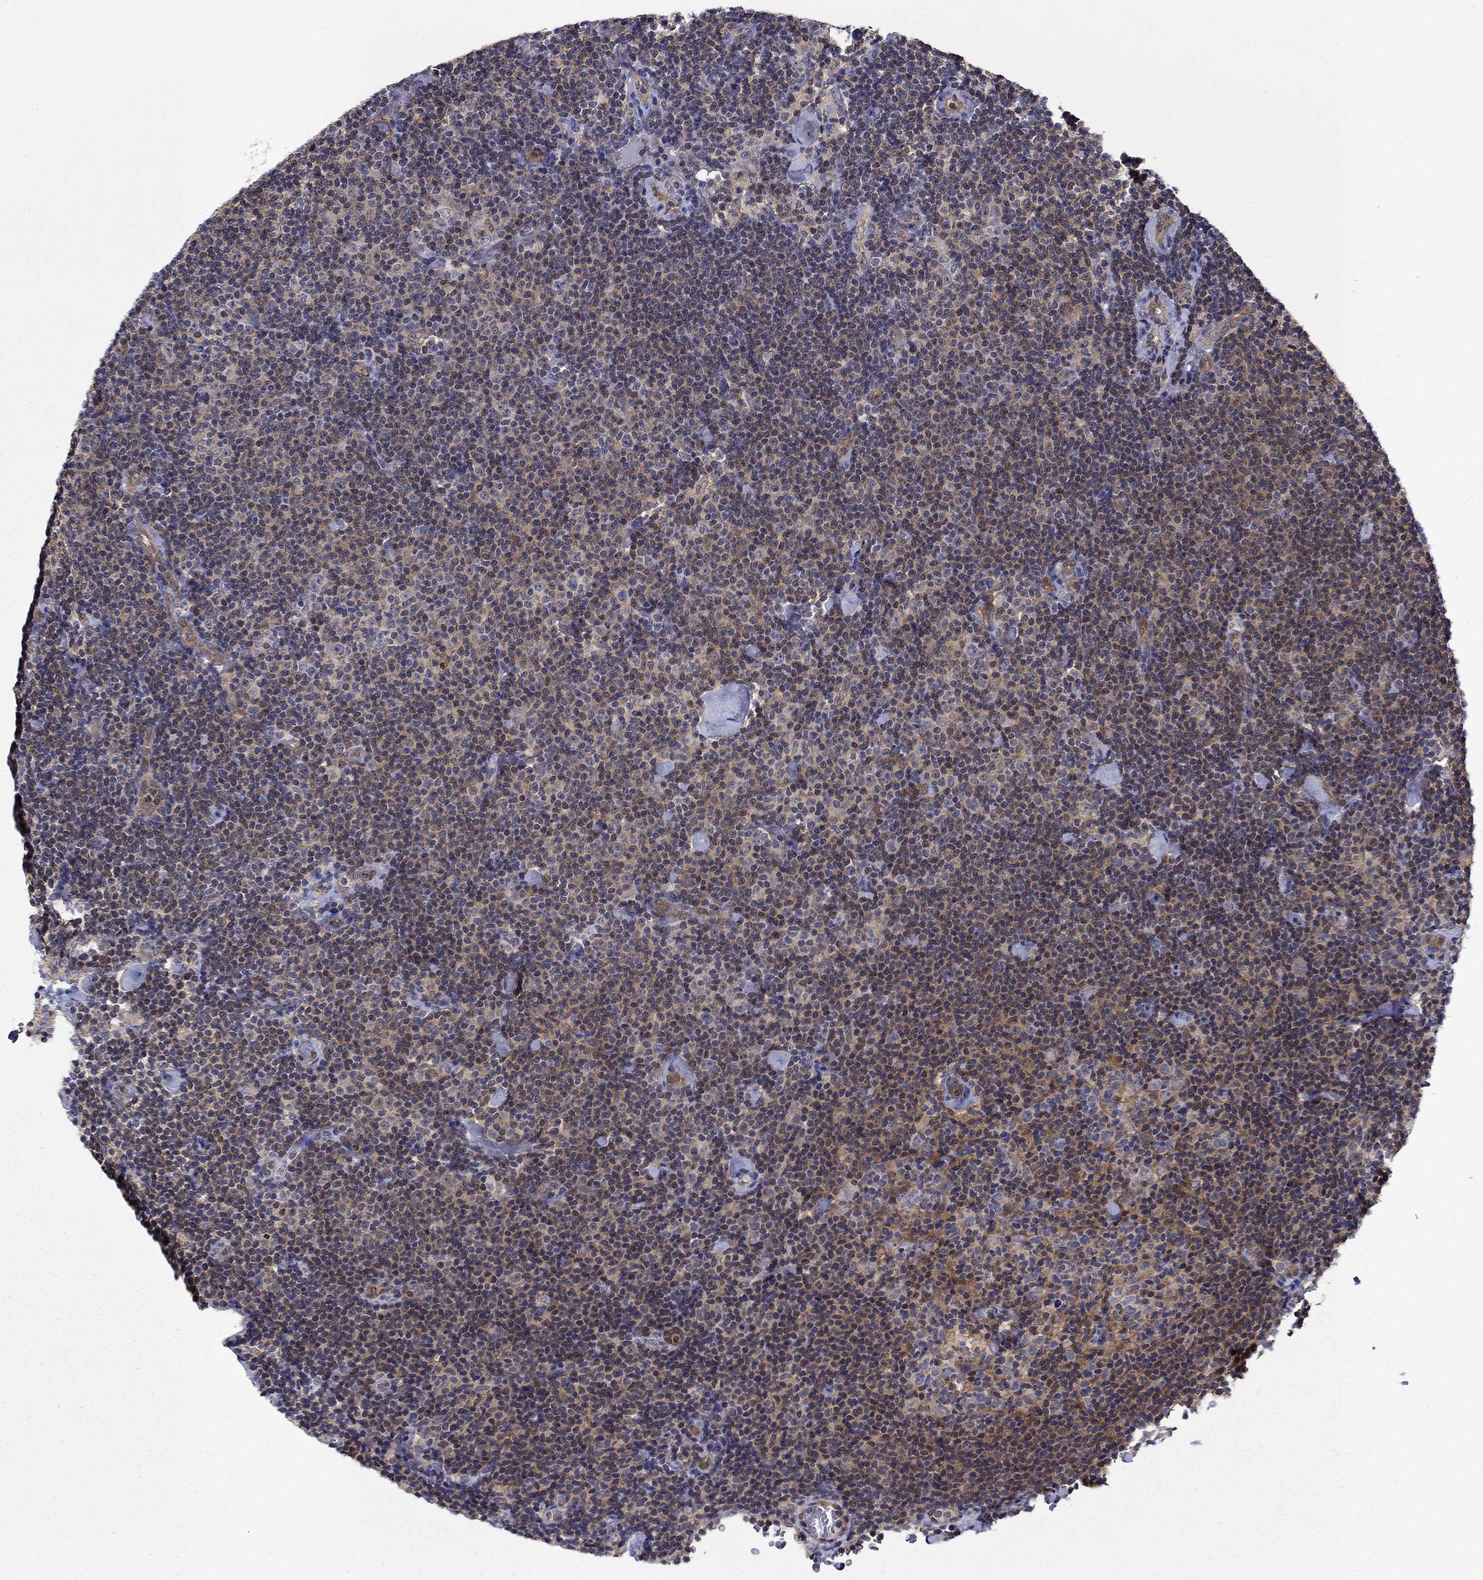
{"staining": {"intensity": "moderate", "quantity": "<25%", "location": "cytoplasmic/membranous"}, "tissue": "lymphoma", "cell_type": "Tumor cells", "image_type": "cancer", "snomed": [{"axis": "morphology", "description": "Malignant lymphoma, non-Hodgkin's type, Low grade"}, {"axis": "topography", "description": "Lymph node"}], "caption": "There is low levels of moderate cytoplasmic/membranous expression in tumor cells of malignant lymphoma, non-Hodgkin's type (low-grade), as demonstrated by immunohistochemical staining (brown color).", "gene": "GLTP", "patient": {"sex": "male", "age": 81}}